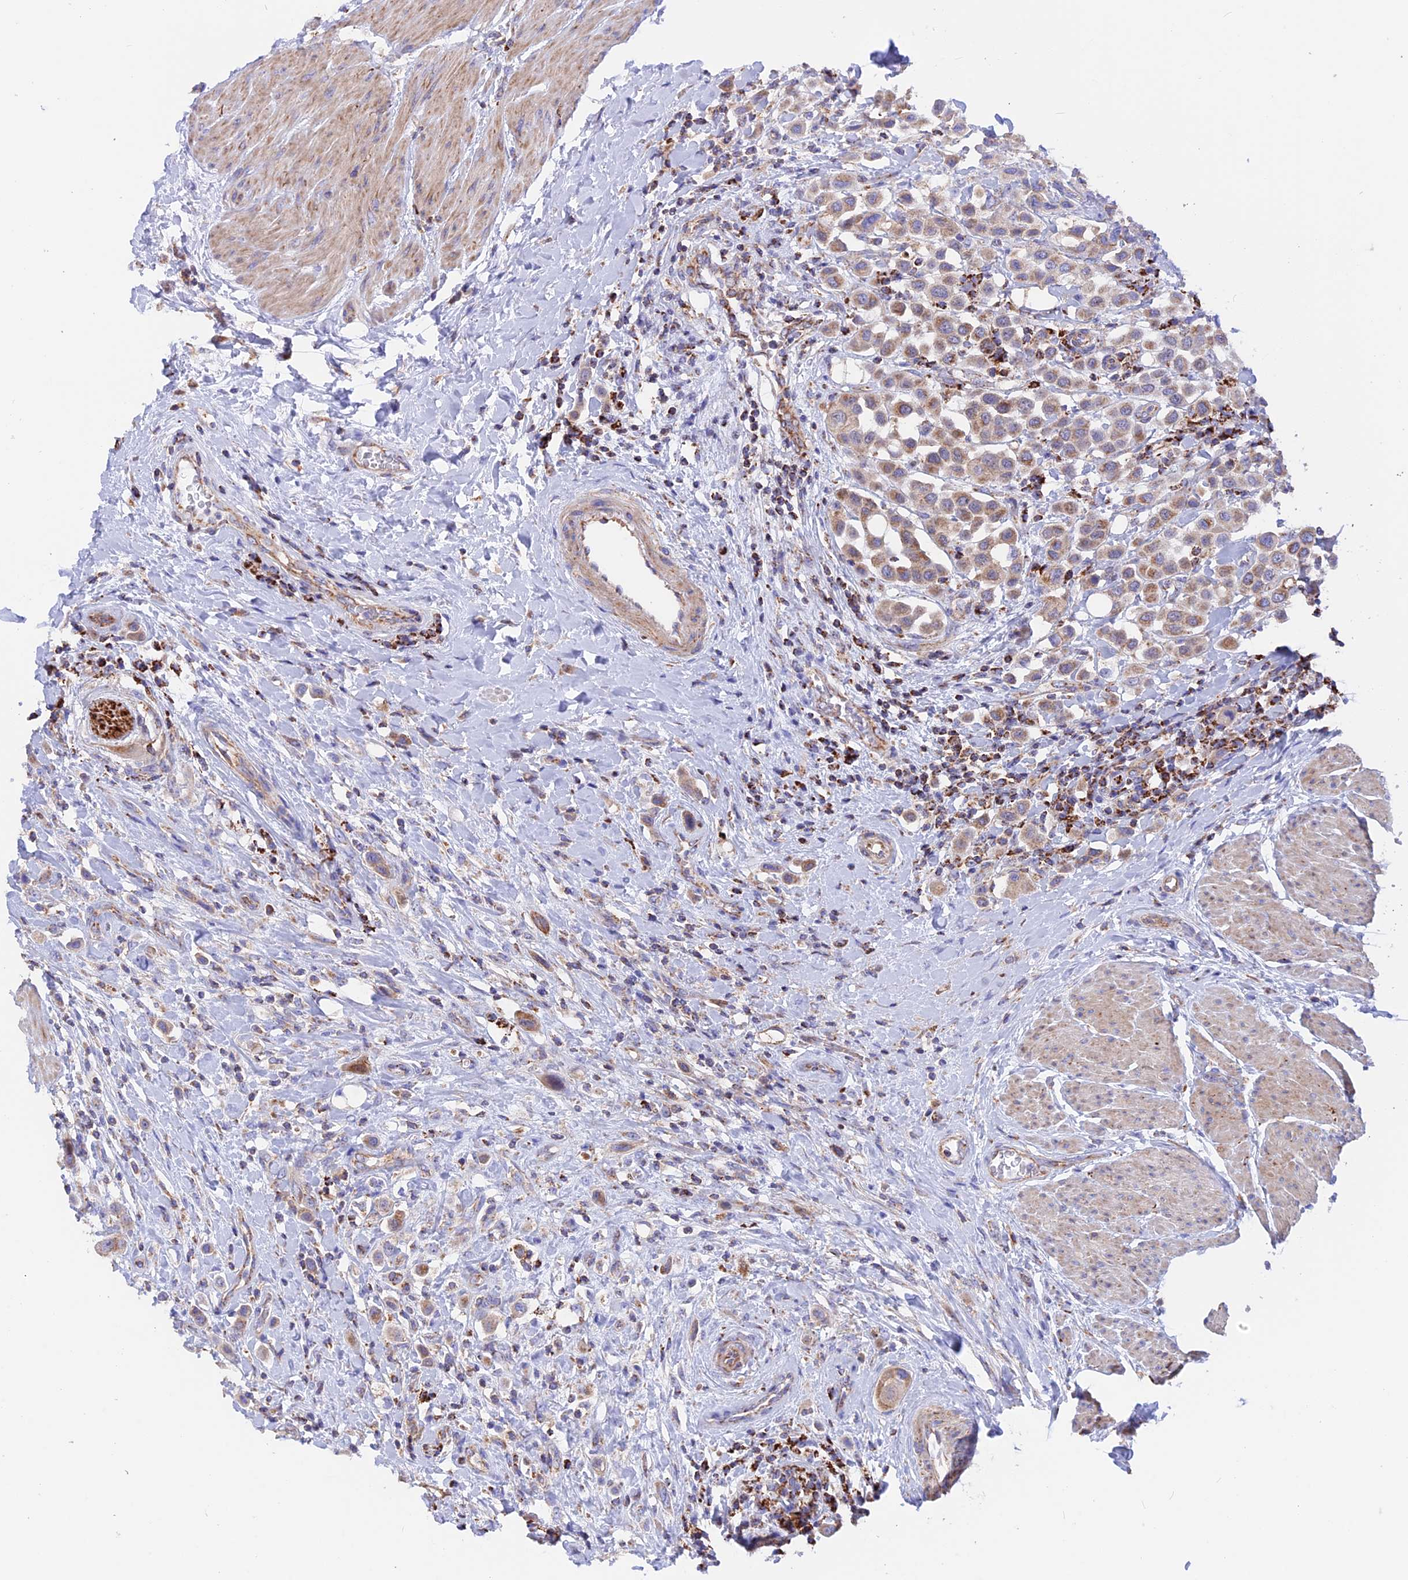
{"staining": {"intensity": "weak", "quantity": ">75%", "location": "cytoplasmic/membranous"}, "tissue": "urothelial cancer", "cell_type": "Tumor cells", "image_type": "cancer", "snomed": [{"axis": "morphology", "description": "Urothelial carcinoma, High grade"}, {"axis": "topography", "description": "Urinary bladder"}], "caption": "High-magnification brightfield microscopy of urothelial carcinoma (high-grade) stained with DAB (3,3'-diaminobenzidine) (brown) and counterstained with hematoxylin (blue). tumor cells exhibit weak cytoplasmic/membranous positivity is identified in about>75% of cells.", "gene": "GCDH", "patient": {"sex": "male", "age": 50}}